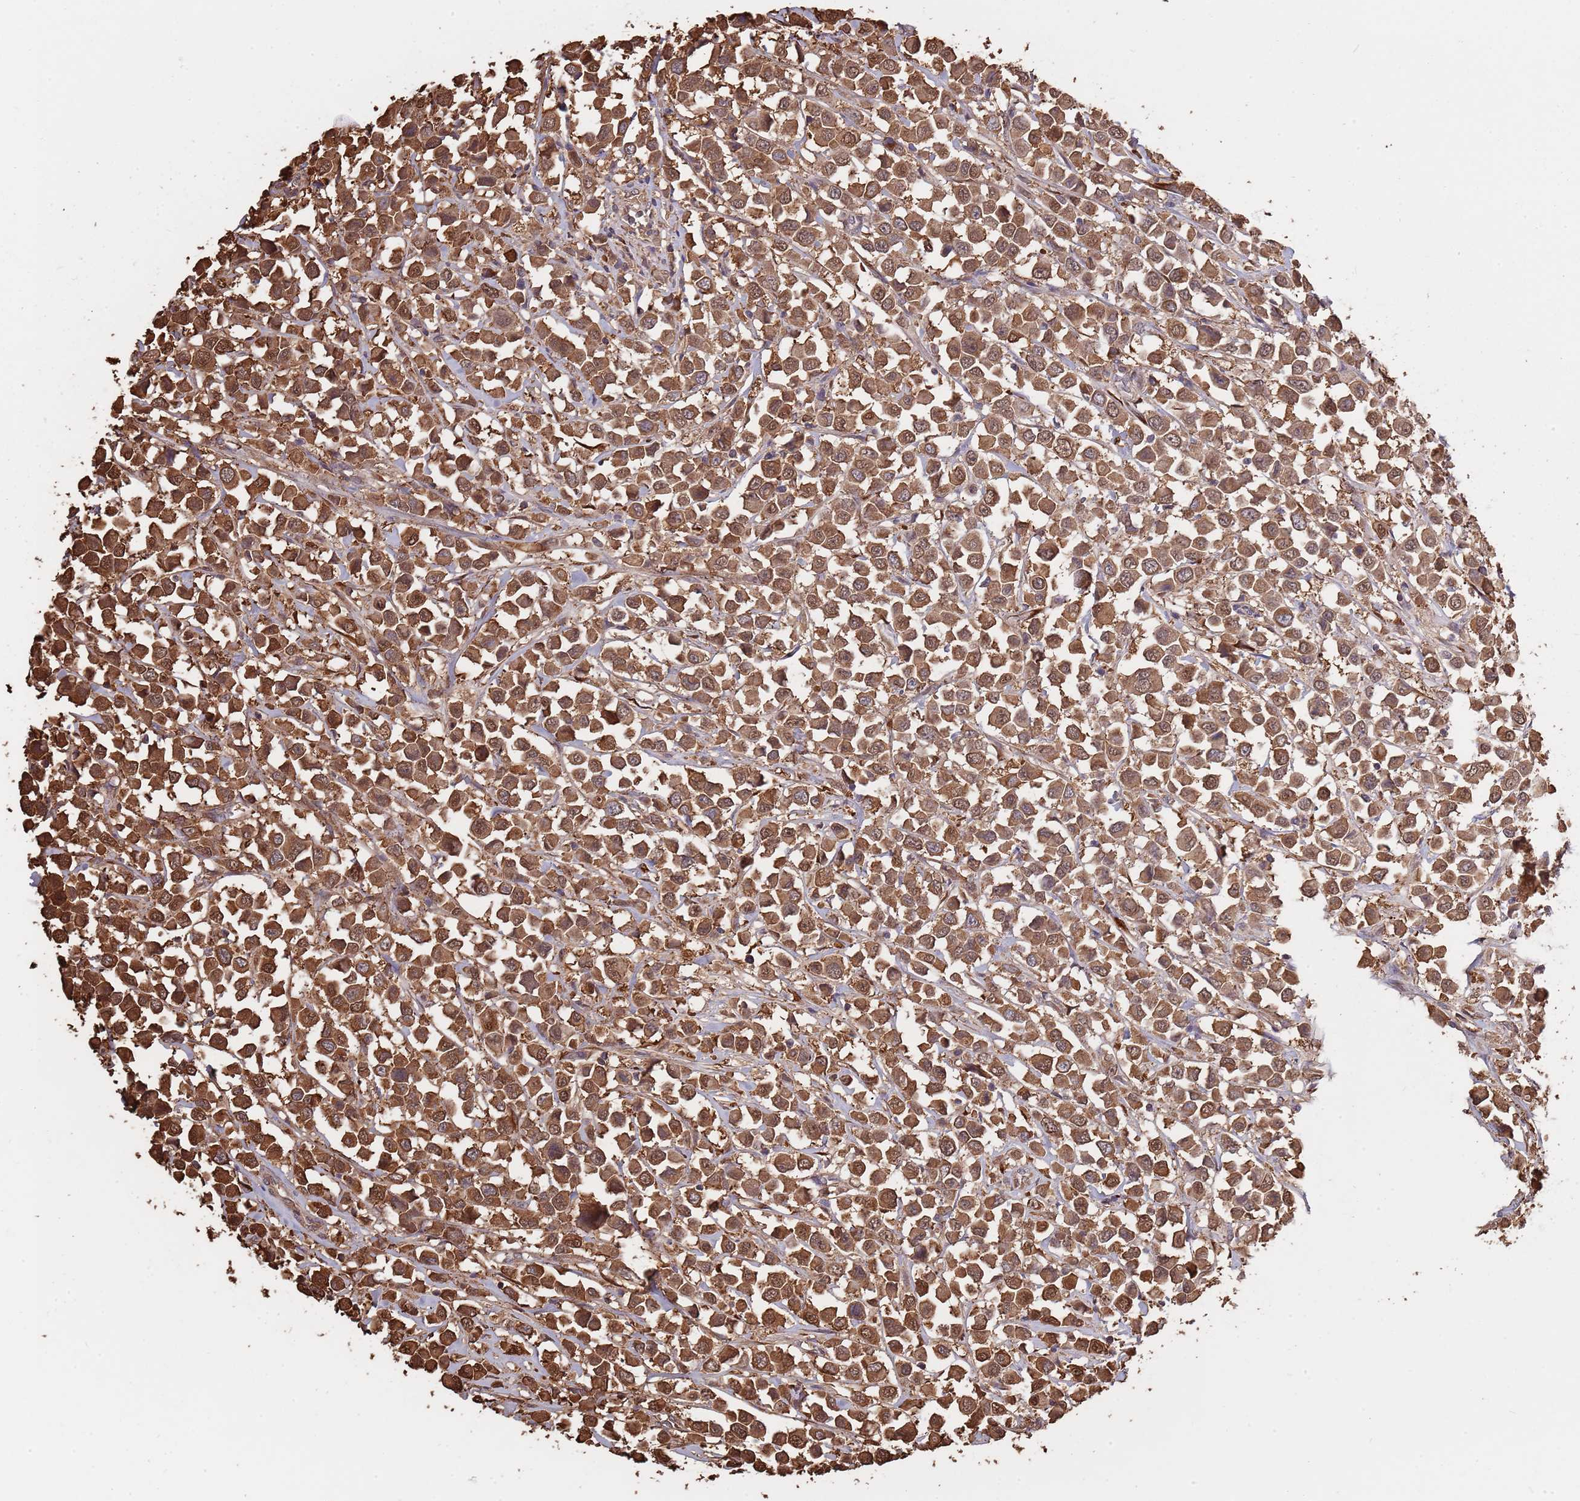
{"staining": {"intensity": "strong", "quantity": ">75%", "location": "cytoplasmic/membranous,nuclear"}, "tissue": "breast cancer", "cell_type": "Tumor cells", "image_type": "cancer", "snomed": [{"axis": "morphology", "description": "Duct carcinoma"}, {"axis": "topography", "description": "Breast"}], "caption": "Immunohistochemical staining of breast infiltrating ductal carcinoma displays high levels of strong cytoplasmic/membranous and nuclear staining in about >75% of tumor cells.", "gene": "COG4", "patient": {"sex": "female", "age": 61}}